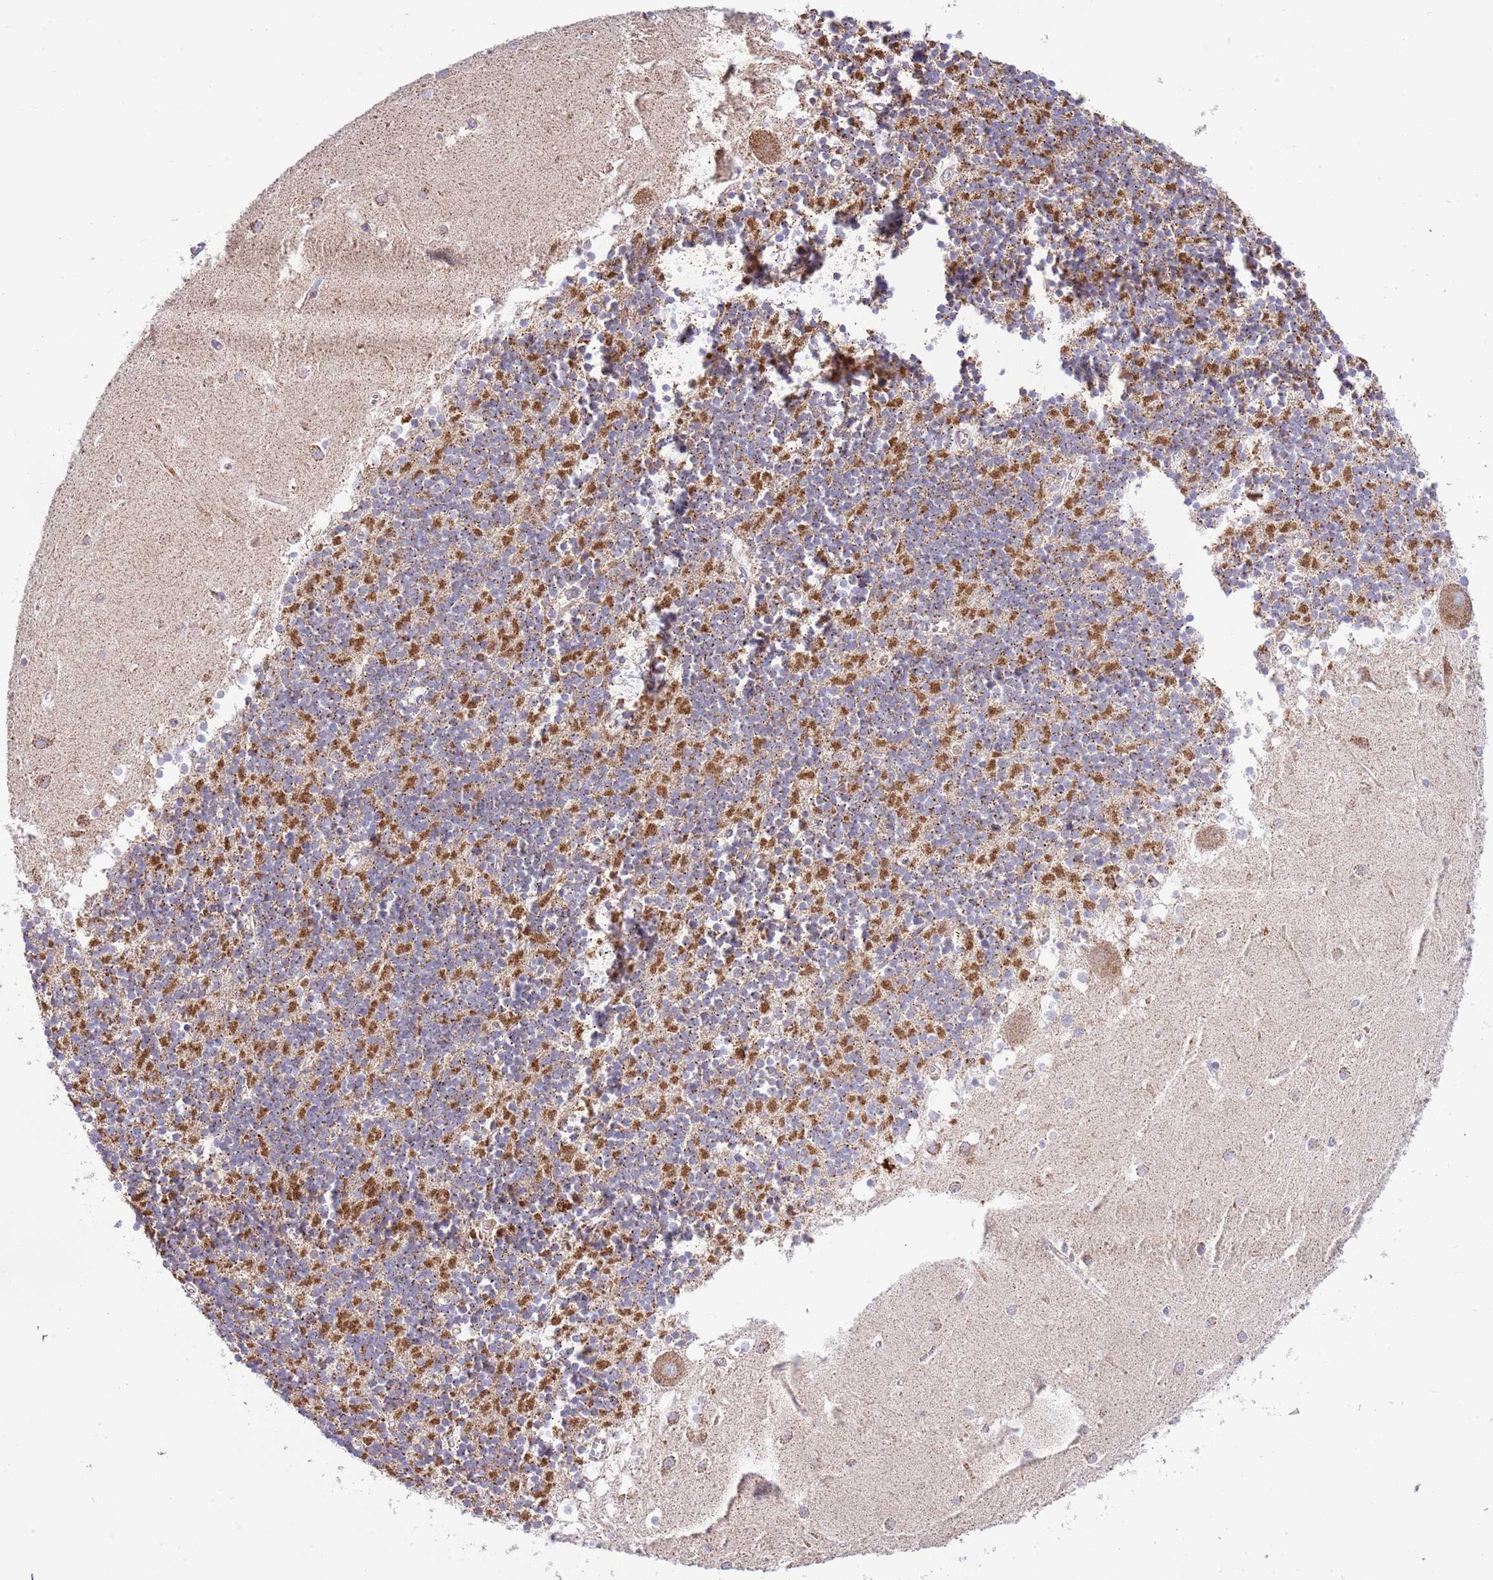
{"staining": {"intensity": "moderate", "quantity": "25%-75%", "location": "cytoplasmic/membranous"}, "tissue": "cerebellum", "cell_type": "Cells in granular layer", "image_type": "normal", "snomed": [{"axis": "morphology", "description": "Normal tissue, NOS"}, {"axis": "topography", "description": "Cerebellum"}], "caption": "The histopathology image reveals a brown stain indicating the presence of a protein in the cytoplasmic/membranous of cells in granular layer in cerebellum.", "gene": "TEKTIP1", "patient": {"sex": "male", "age": 54}}